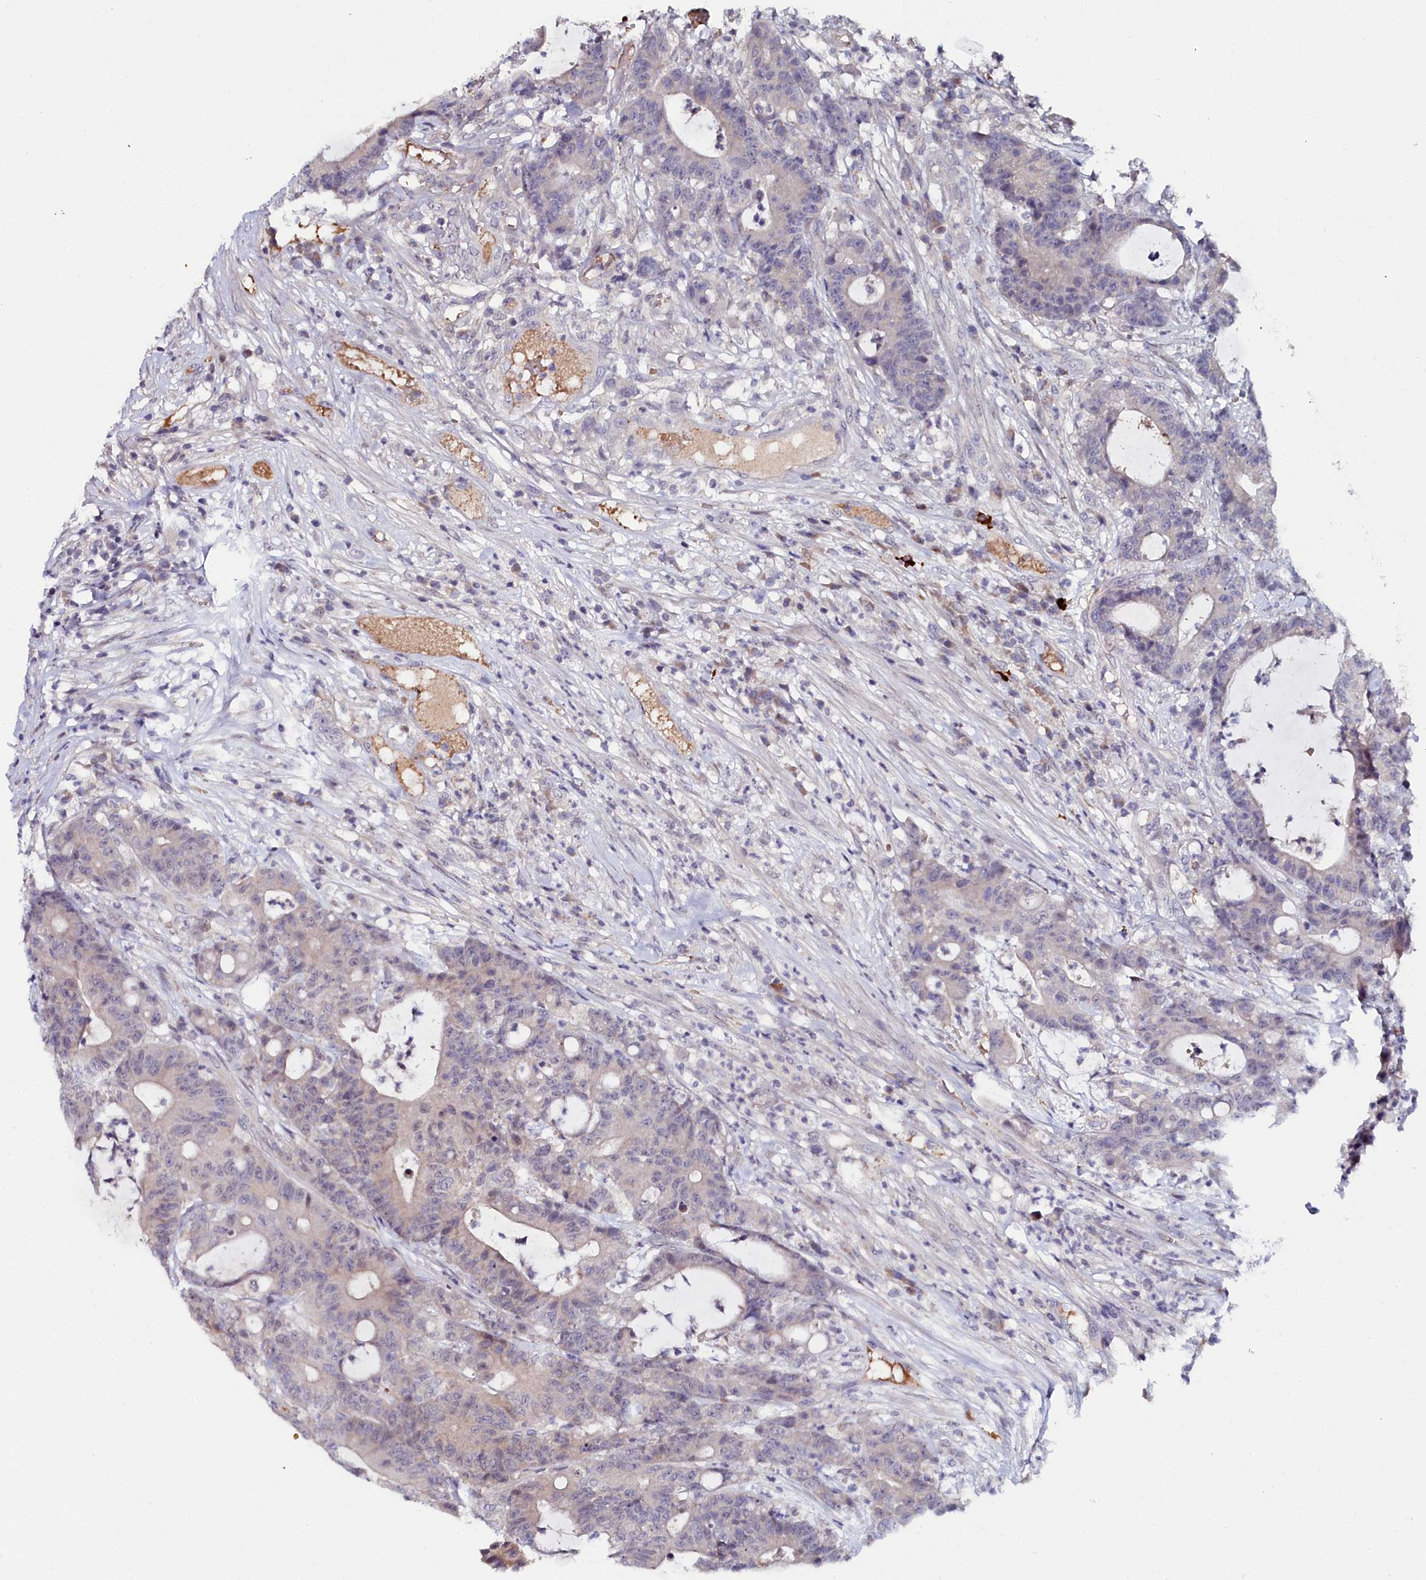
{"staining": {"intensity": "weak", "quantity": "<25%", "location": "nuclear"}, "tissue": "colorectal cancer", "cell_type": "Tumor cells", "image_type": "cancer", "snomed": [{"axis": "morphology", "description": "Adenocarcinoma, NOS"}, {"axis": "topography", "description": "Colon"}], "caption": "The immunohistochemistry photomicrograph has no significant positivity in tumor cells of colorectal cancer tissue. The staining was performed using DAB (3,3'-diaminobenzidine) to visualize the protein expression in brown, while the nuclei were stained in blue with hematoxylin (Magnification: 20x).", "gene": "KCTD18", "patient": {"sex": "female", "age": 84}}